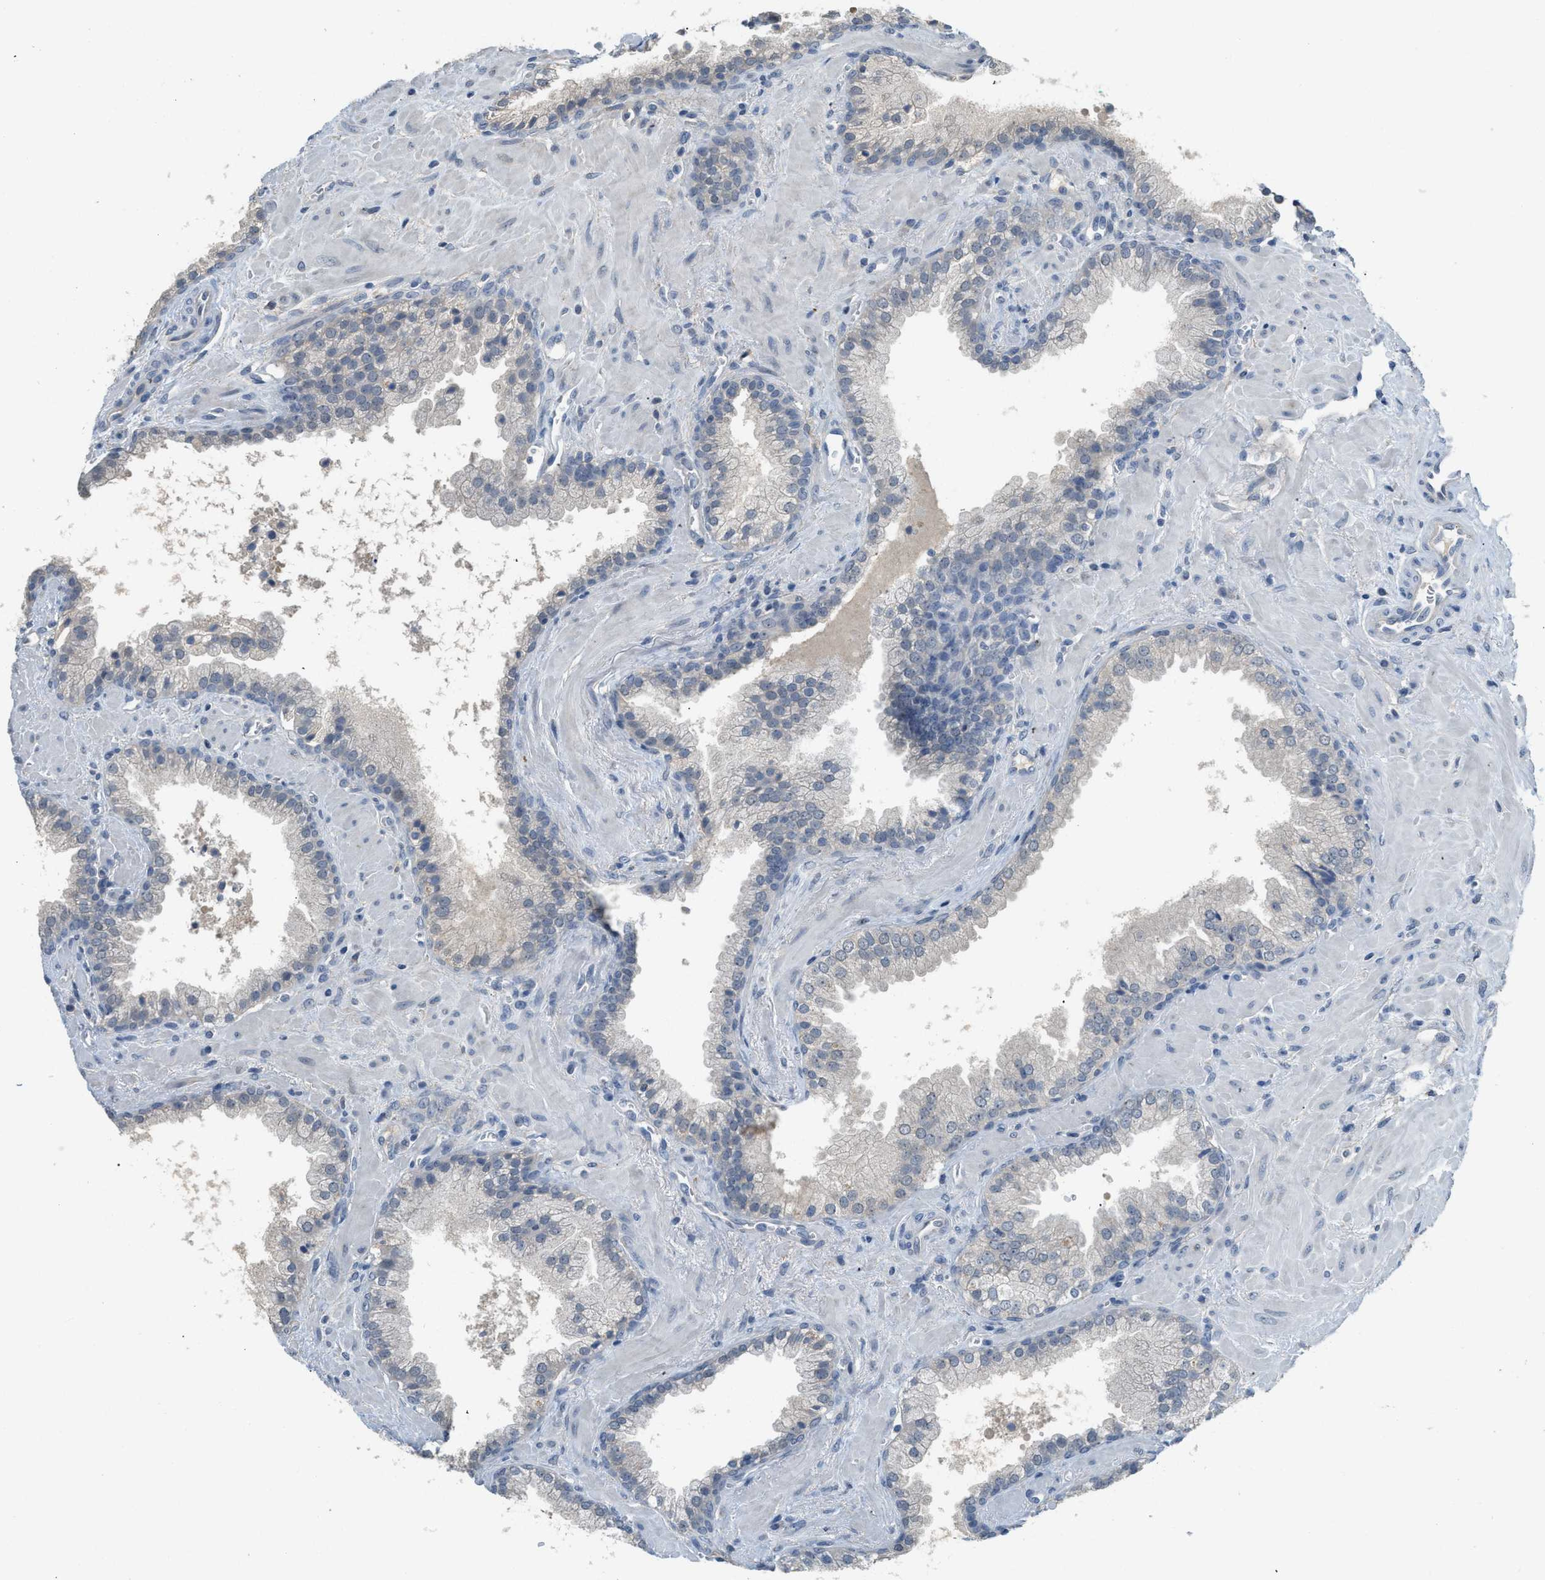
{"staining": {"intensity": "negative", "quantity": "none", "location": "none"}, "tissue": "prostate cancer", "cell_type": "Tumor cells", "image_type": "cancer", "snomed": [{"axis": "morphology", "description": "Adenocarcinoma, Low grade"}, {"axis": "topography", "description": "Prostate"}], "caption": "The image reveals no significant positivity in tumor cells of prostate cancer. (Brightfield microscopy of DAB immunohistochemistry at high magnification).", "gene": "TMEM154", "patient": {"sex": "male", "age": 71}}